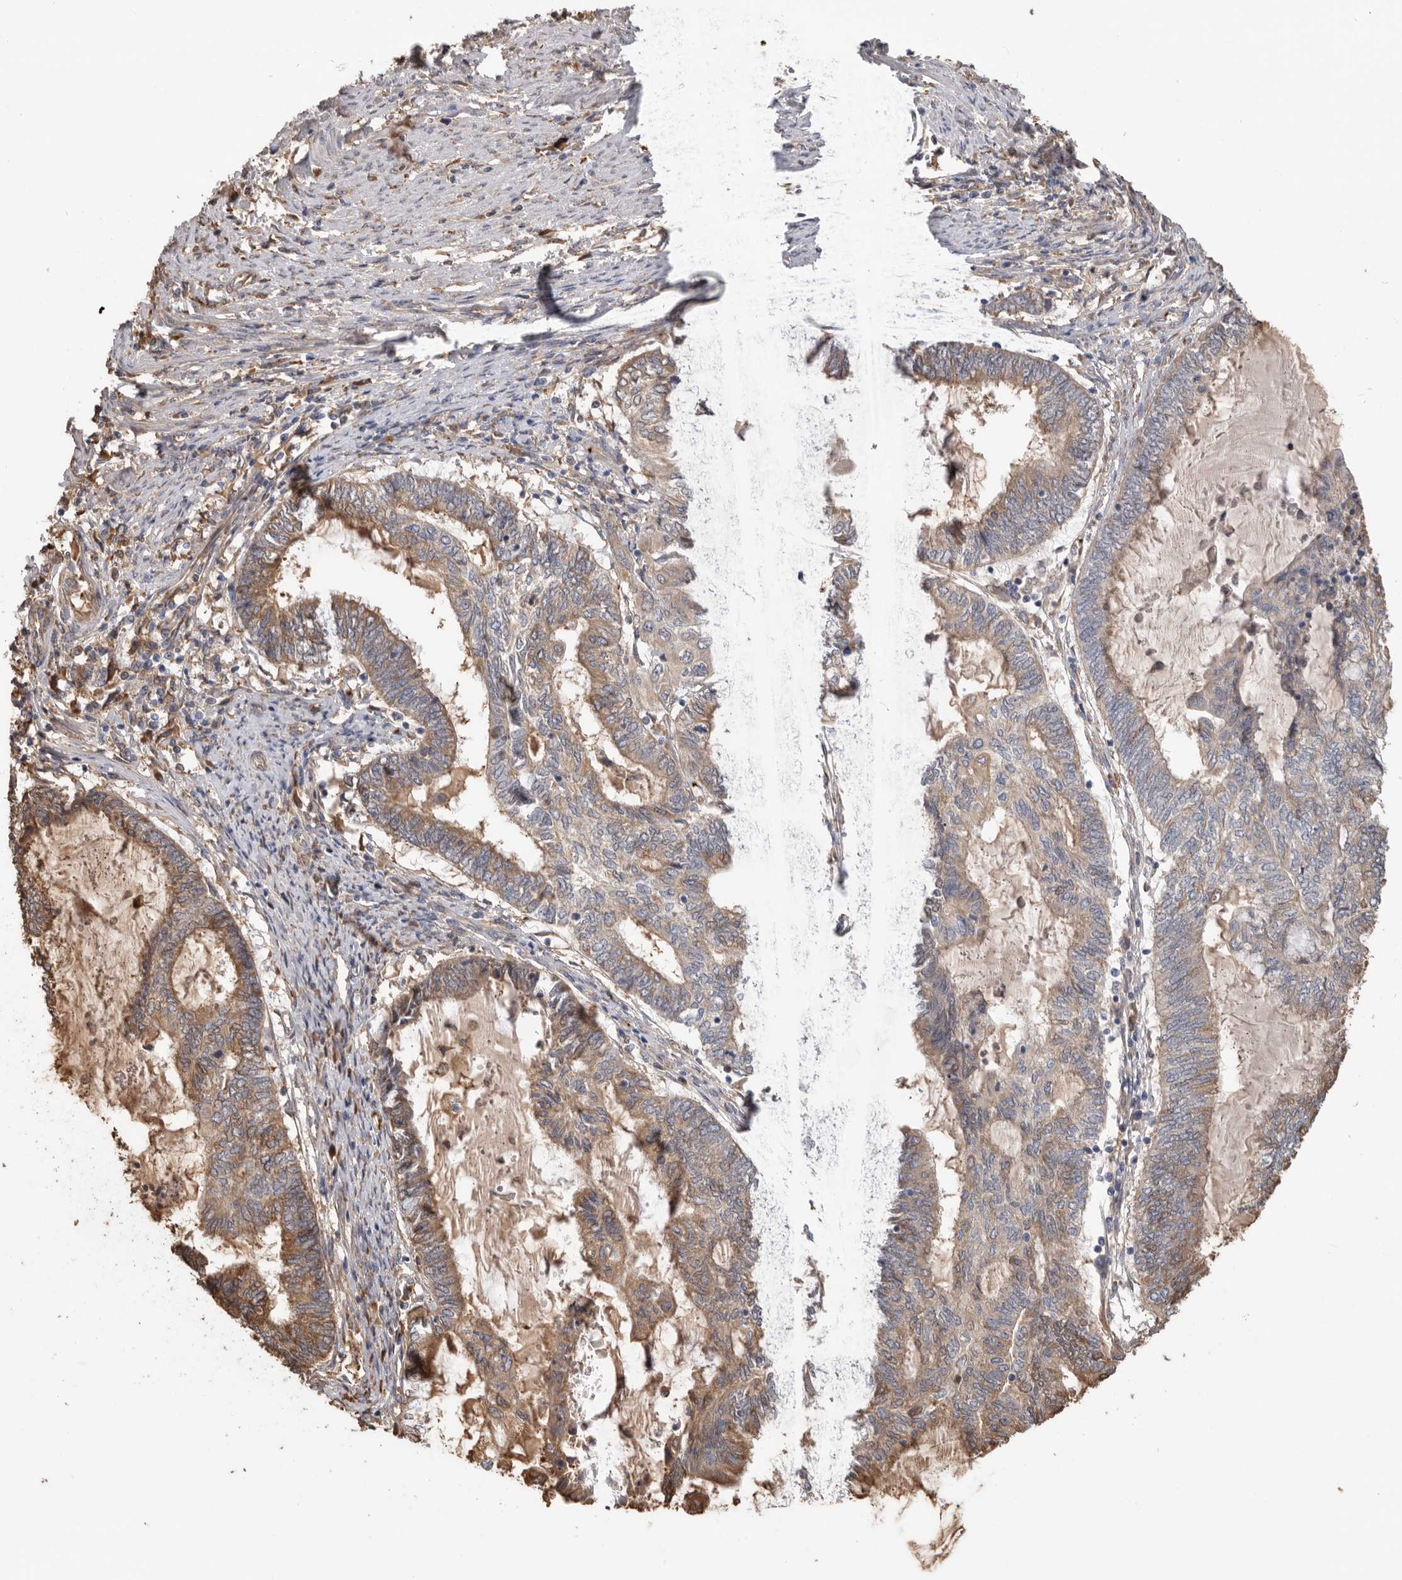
{"staining": {"intensity": "weak", "quantity": ">75%", "location": "cytoplasmic/membranous"}, "tissue": "endometrial cancer", "cell_type": "Tumor cells", "image_type": "cancer", "snomed": [{"axis": "morphology", "description": "Adenocarcinoma, NOS"}, {"axis": "topography", "description": "Uterus"}, {"axis": "topography", "description": "Endometrium"}], "caption": "A low amount of weak cytoplasmic/membranous positivity is present in approximately >75% of tumor cells in adenocarcinoma (endometrial) tissue.", "gene": "CDC42BPB", "patient": {"sex": "female", "age": 70}}